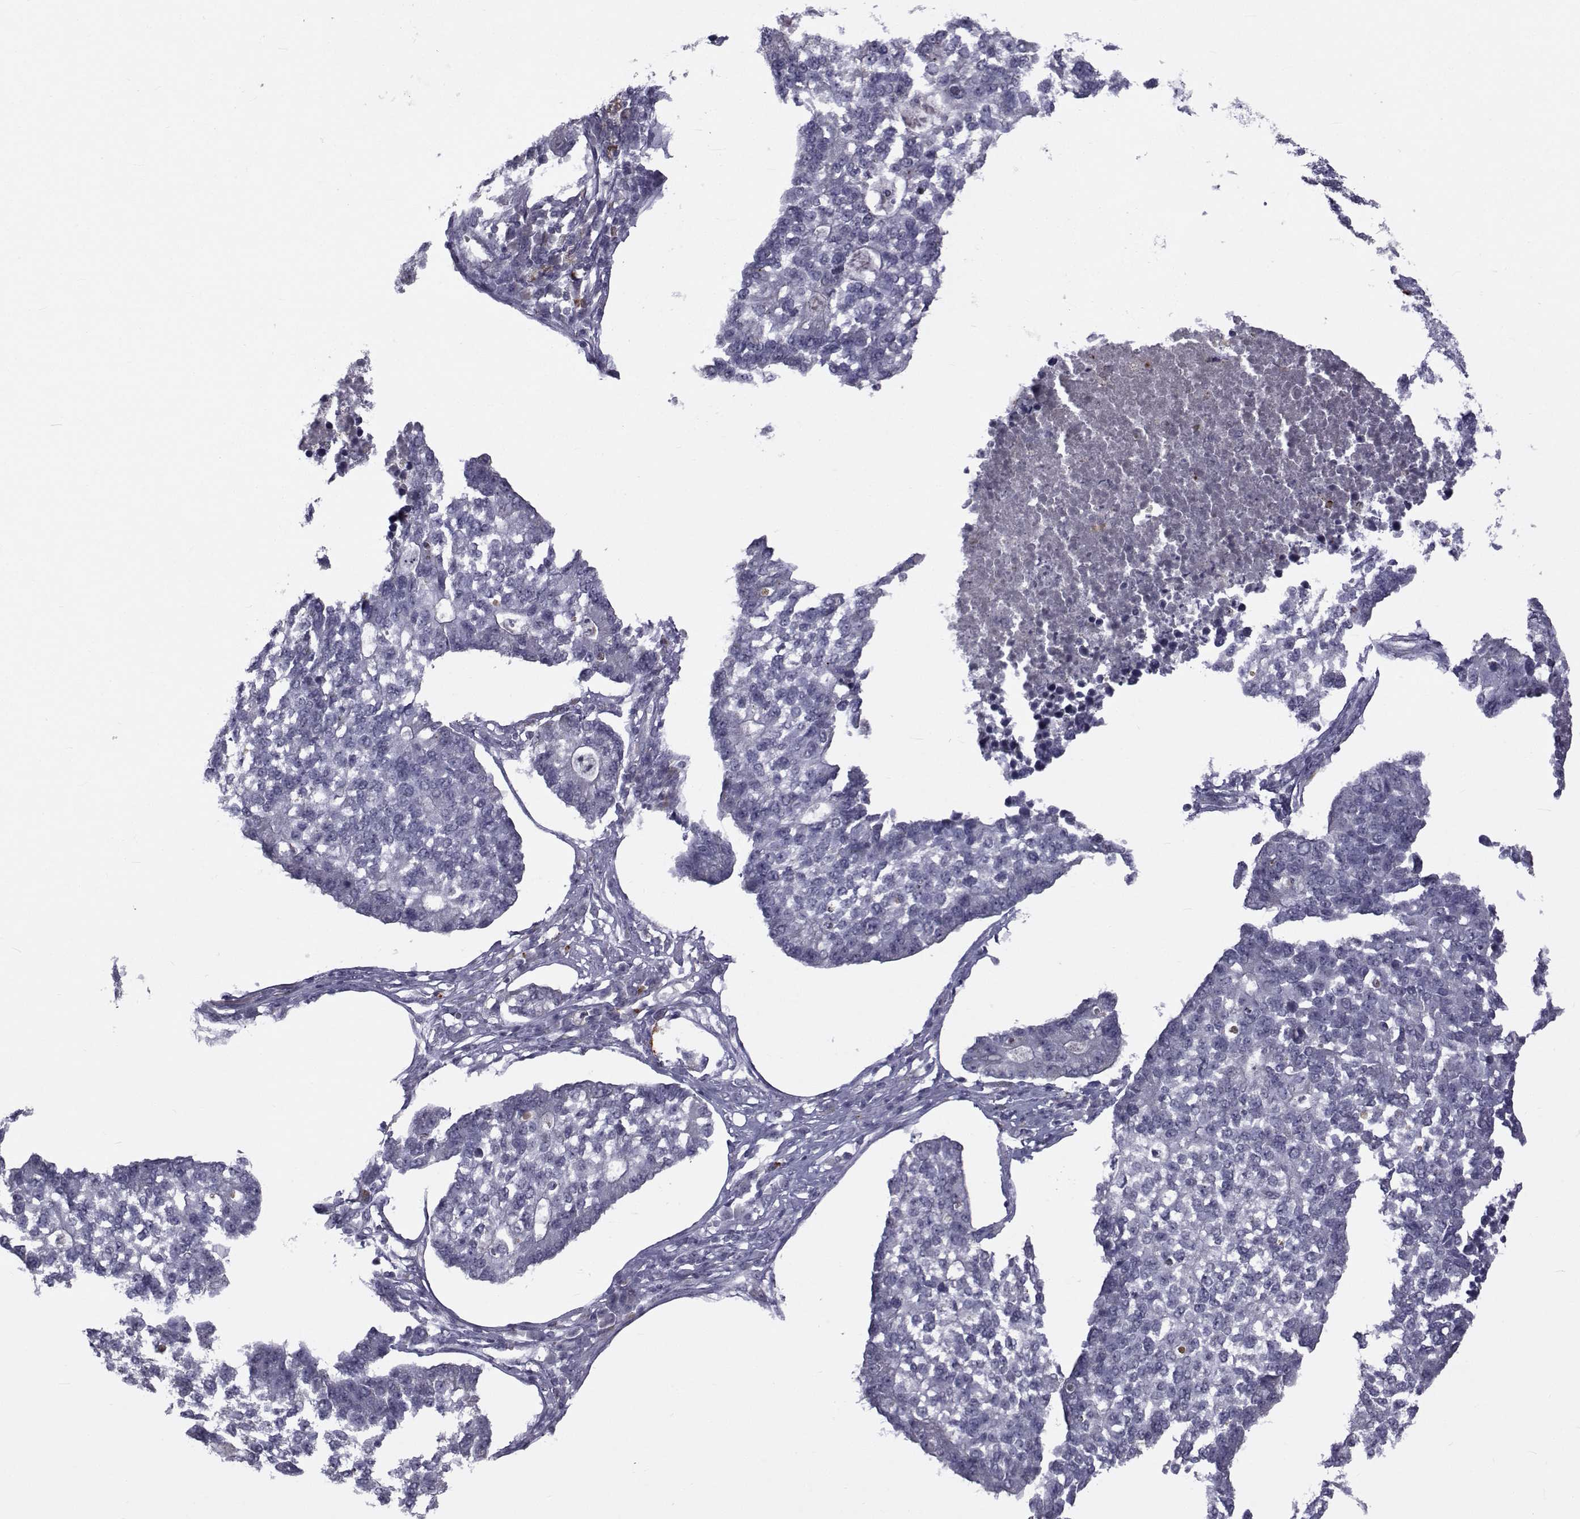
{"staining": {"intensity": "negative", "quantity": "none", "location": "none"}, "tissue": "lung cancer", "cell_type": "Tumor cells", "image_type": "cancer", "snomed": [{"axis": "morphology", "description": "Adenocarcinoma, NOS"}, {"axis": "topography", "description": "Lung"}], "caption": "Immunohistochemical staining of human lung cancer shows no significant positivity in tumor cells. (DAB immunohistochemistry with hematoxylin counter stain).", "gene": "ANGPT1", "patient": {"sex": "male", "age": 57}}